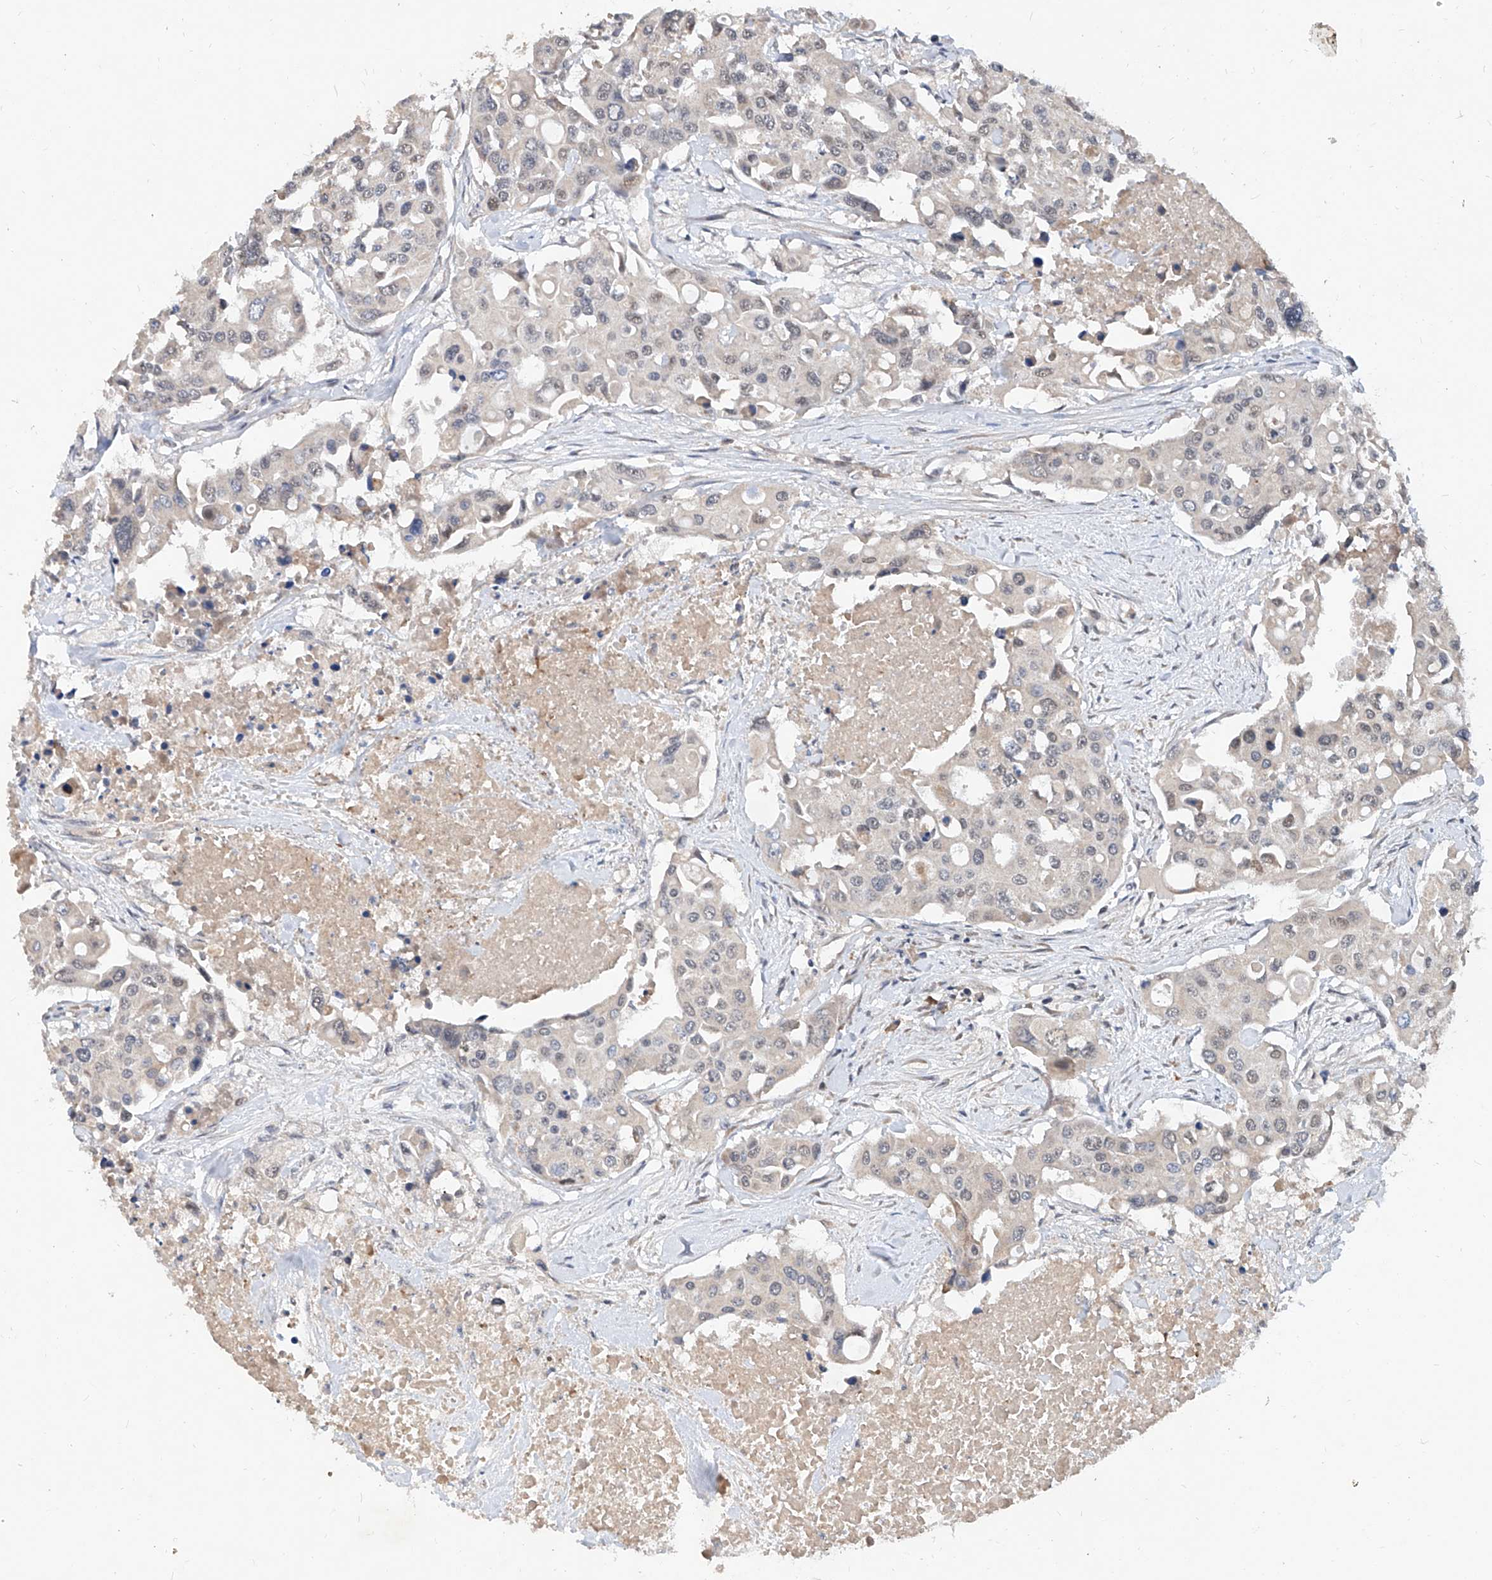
{"staining": {"intensity": "weak", "quantity": "<25%", "location": "nuclear"}, "tissue": "colorectal cancer", "cell_type": "Tumor cells", "image_type": "cancer", "snomed": [{"axis": "morphology", "description": "Adenocarcinoma, NOS"}, {"axis": "topography", "description": "Colon"}], "caption": "An IHC micrograph of colorectal cancer (adenocarcinoma) is shown. There is no staining in tumor cells of colorectal cancer (adenocarcinoma).", "gene": "CARMIL3", "patient": {"sex": "male", "age": 77}}